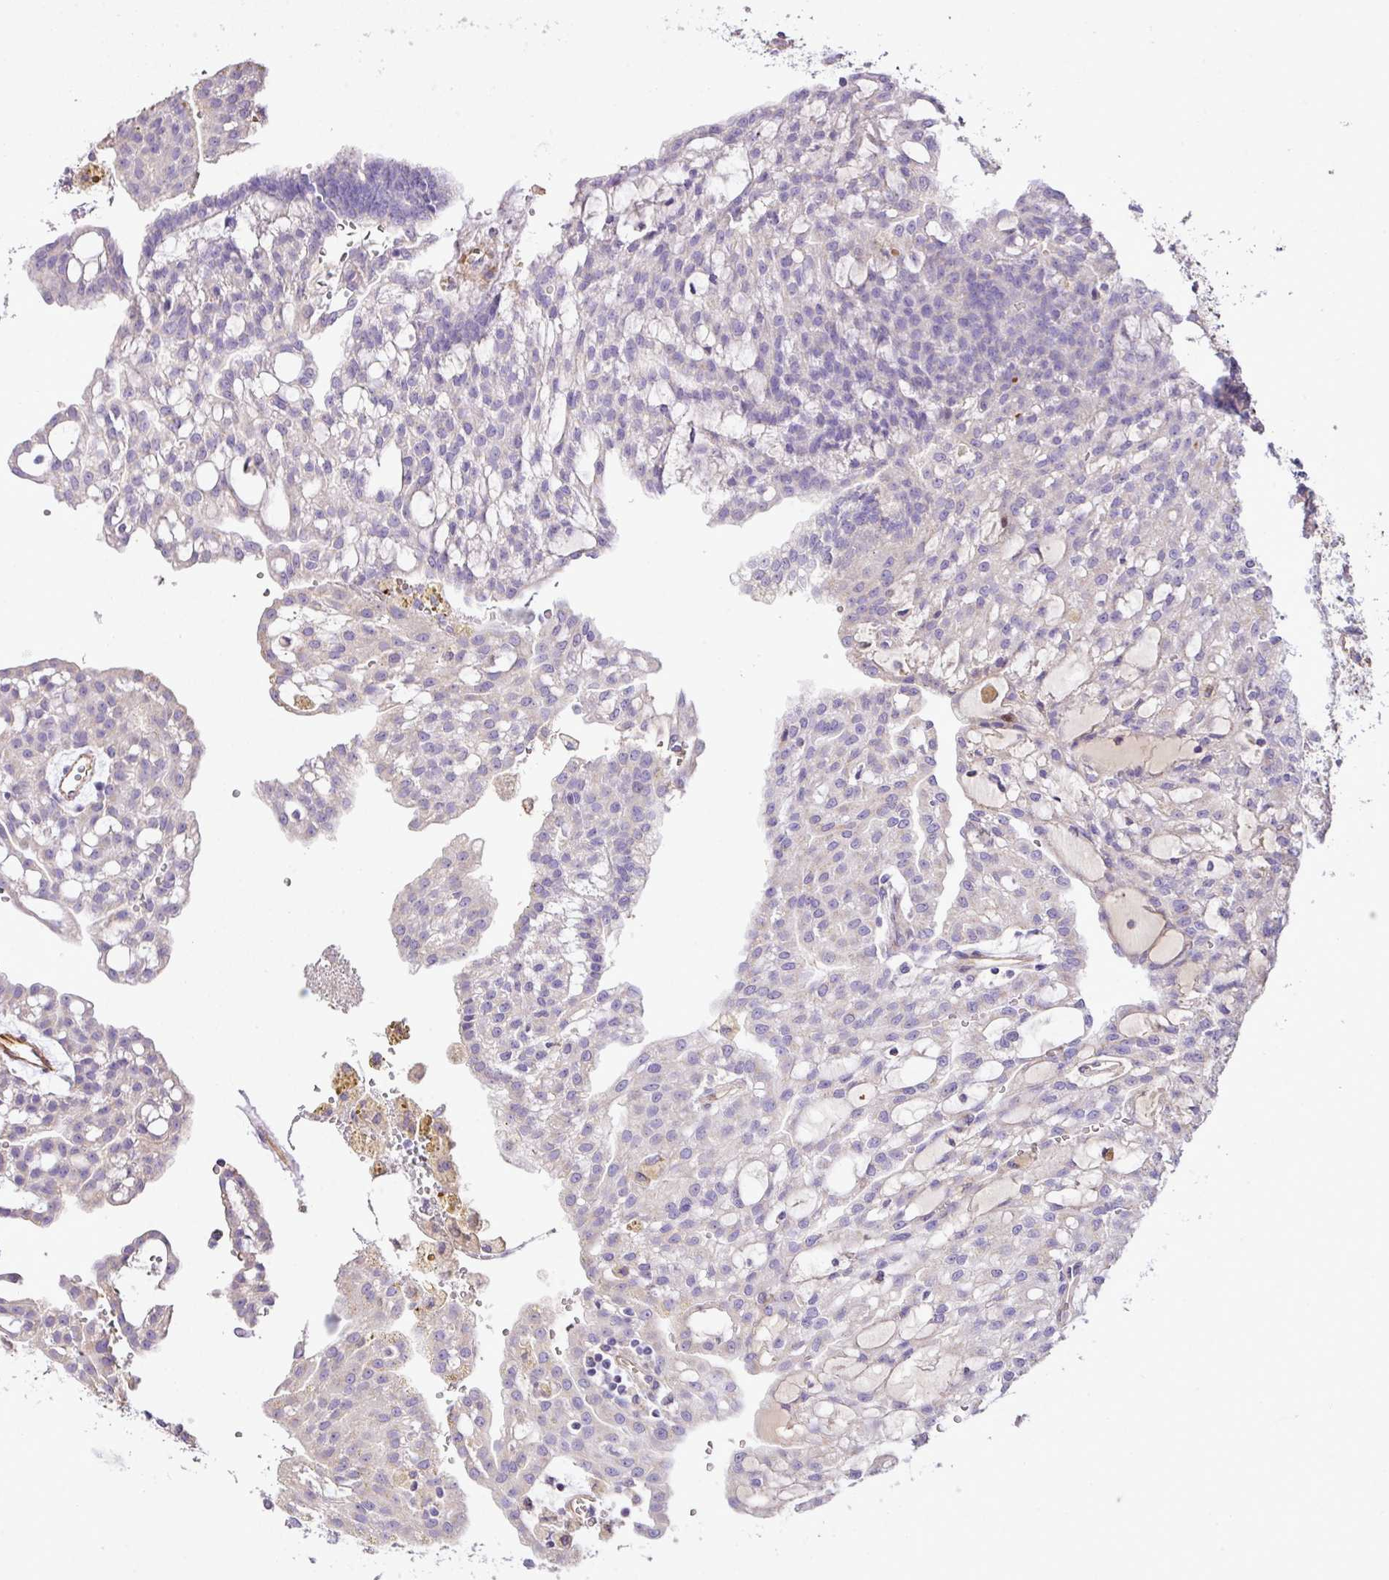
{"staining": {"intensity": "negative", "quantity": "none", "location": "none"}, "tissue": "renal cancer", "cell_type": "Tumor cells", "image_type": "cancer", "snomed": [{"axis": "morphology", "description": "Adenocarcinoma, NOS"}, {"axis": "topography", "description": "Kidney"}], "caption": "The image exhibits no significant expression in tumor cells of renal cancer (adenocarcinoma). (Immunohistochemistry (ihc), brightfield microscopy, high magnification).", "gene": "CTXN2", "patient": {"sex": "male", "age": 63}}